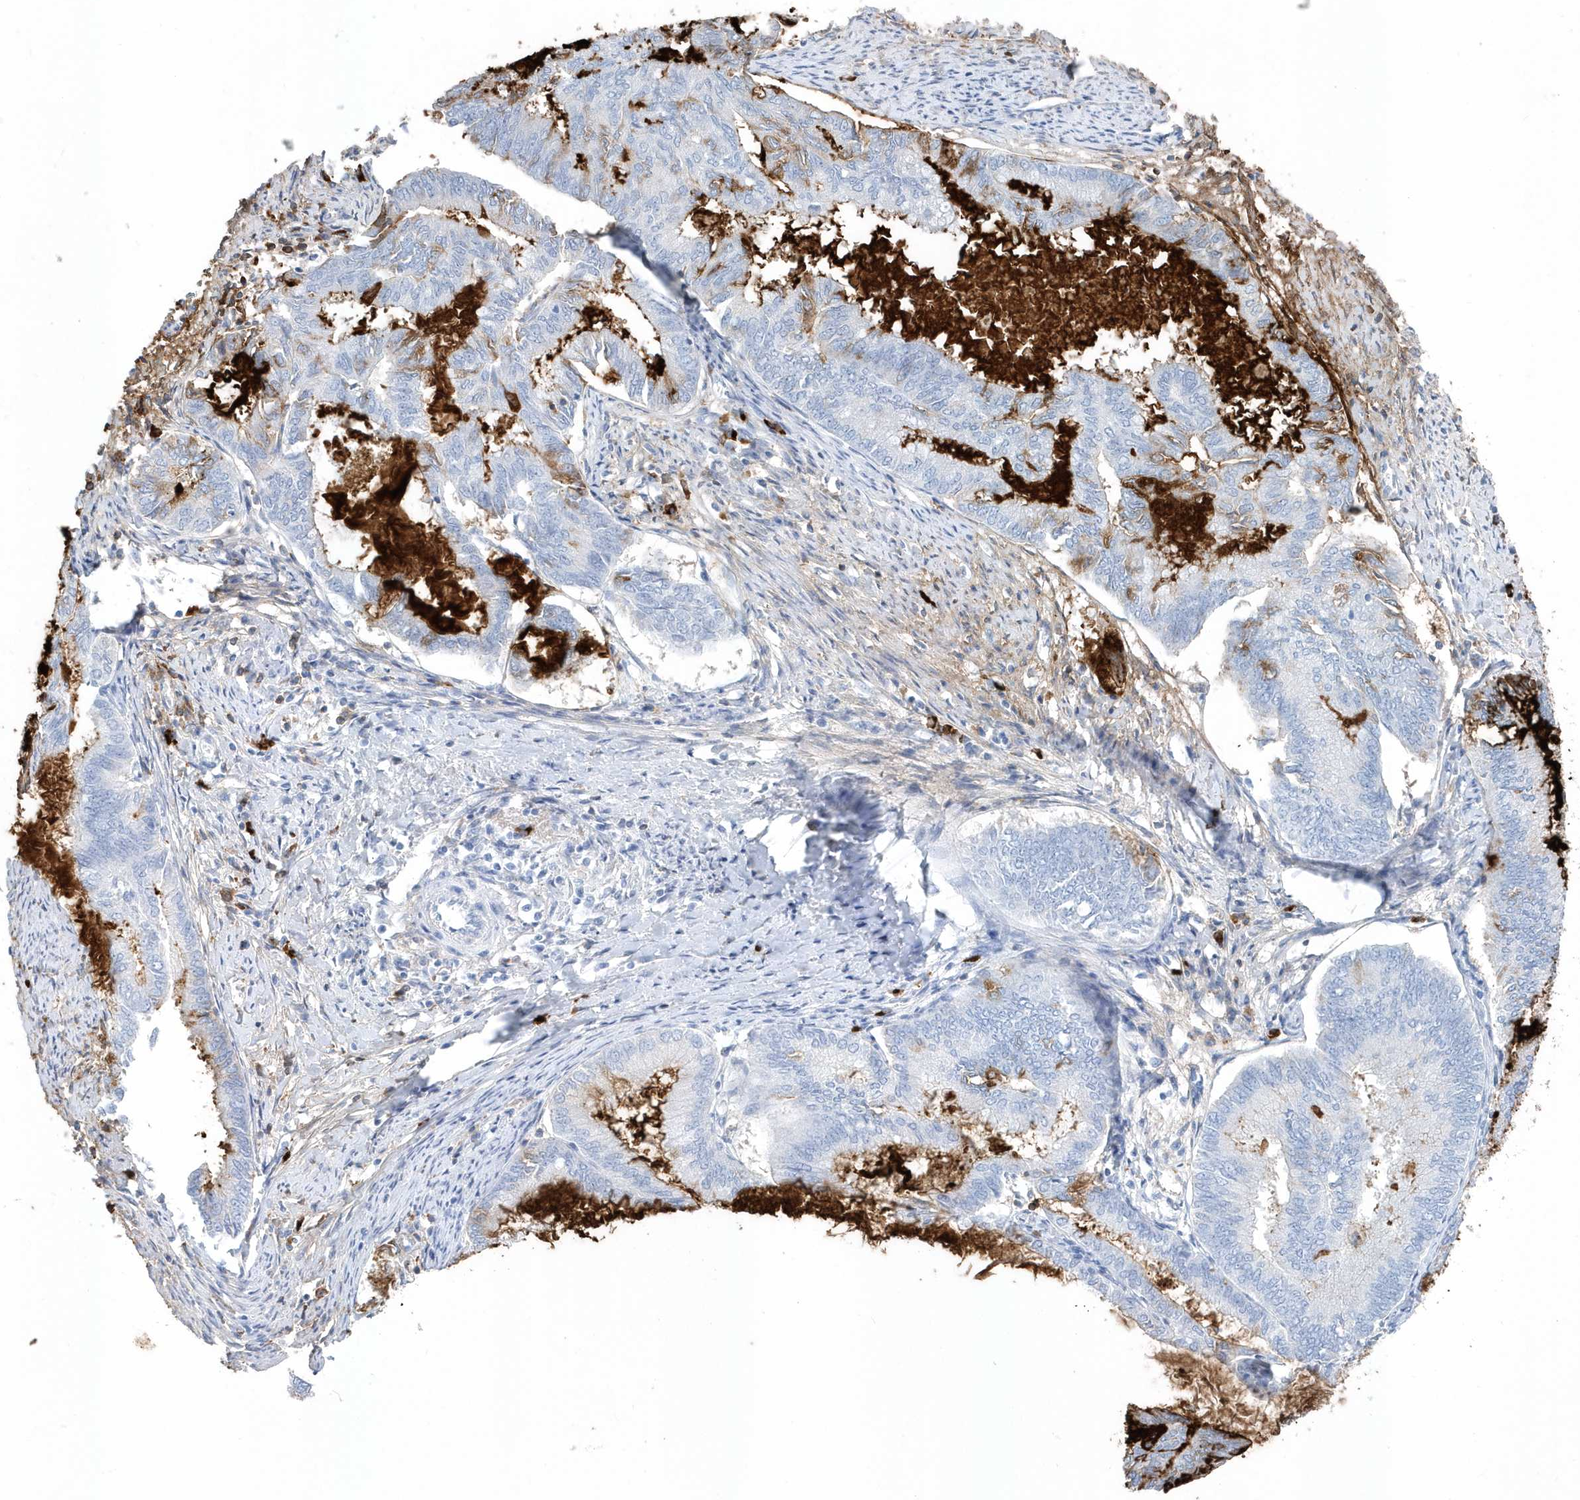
{"staining": {"intensity": "strong", "quantity": "<25%", "location": "cytoplasmic/membranous"}, "tissue": "endometrial cancer", "cell_type": "Tumor cells", "image_type": "cancer", "snomed": [{"axis": "morphology", "description": "Adenocarcinoma, NOS"}, {"axis": "topography", "description": "Endometrium"}], "caption": "This is an image of immunohistochemistry (IHC) staining of endometrial adenocarcinoma, which shows strong expression in the cytoplasmic/membranous of tumor cells.", "gene": "JCHAIN", "patient": {"sex": "female", "age": 86}}